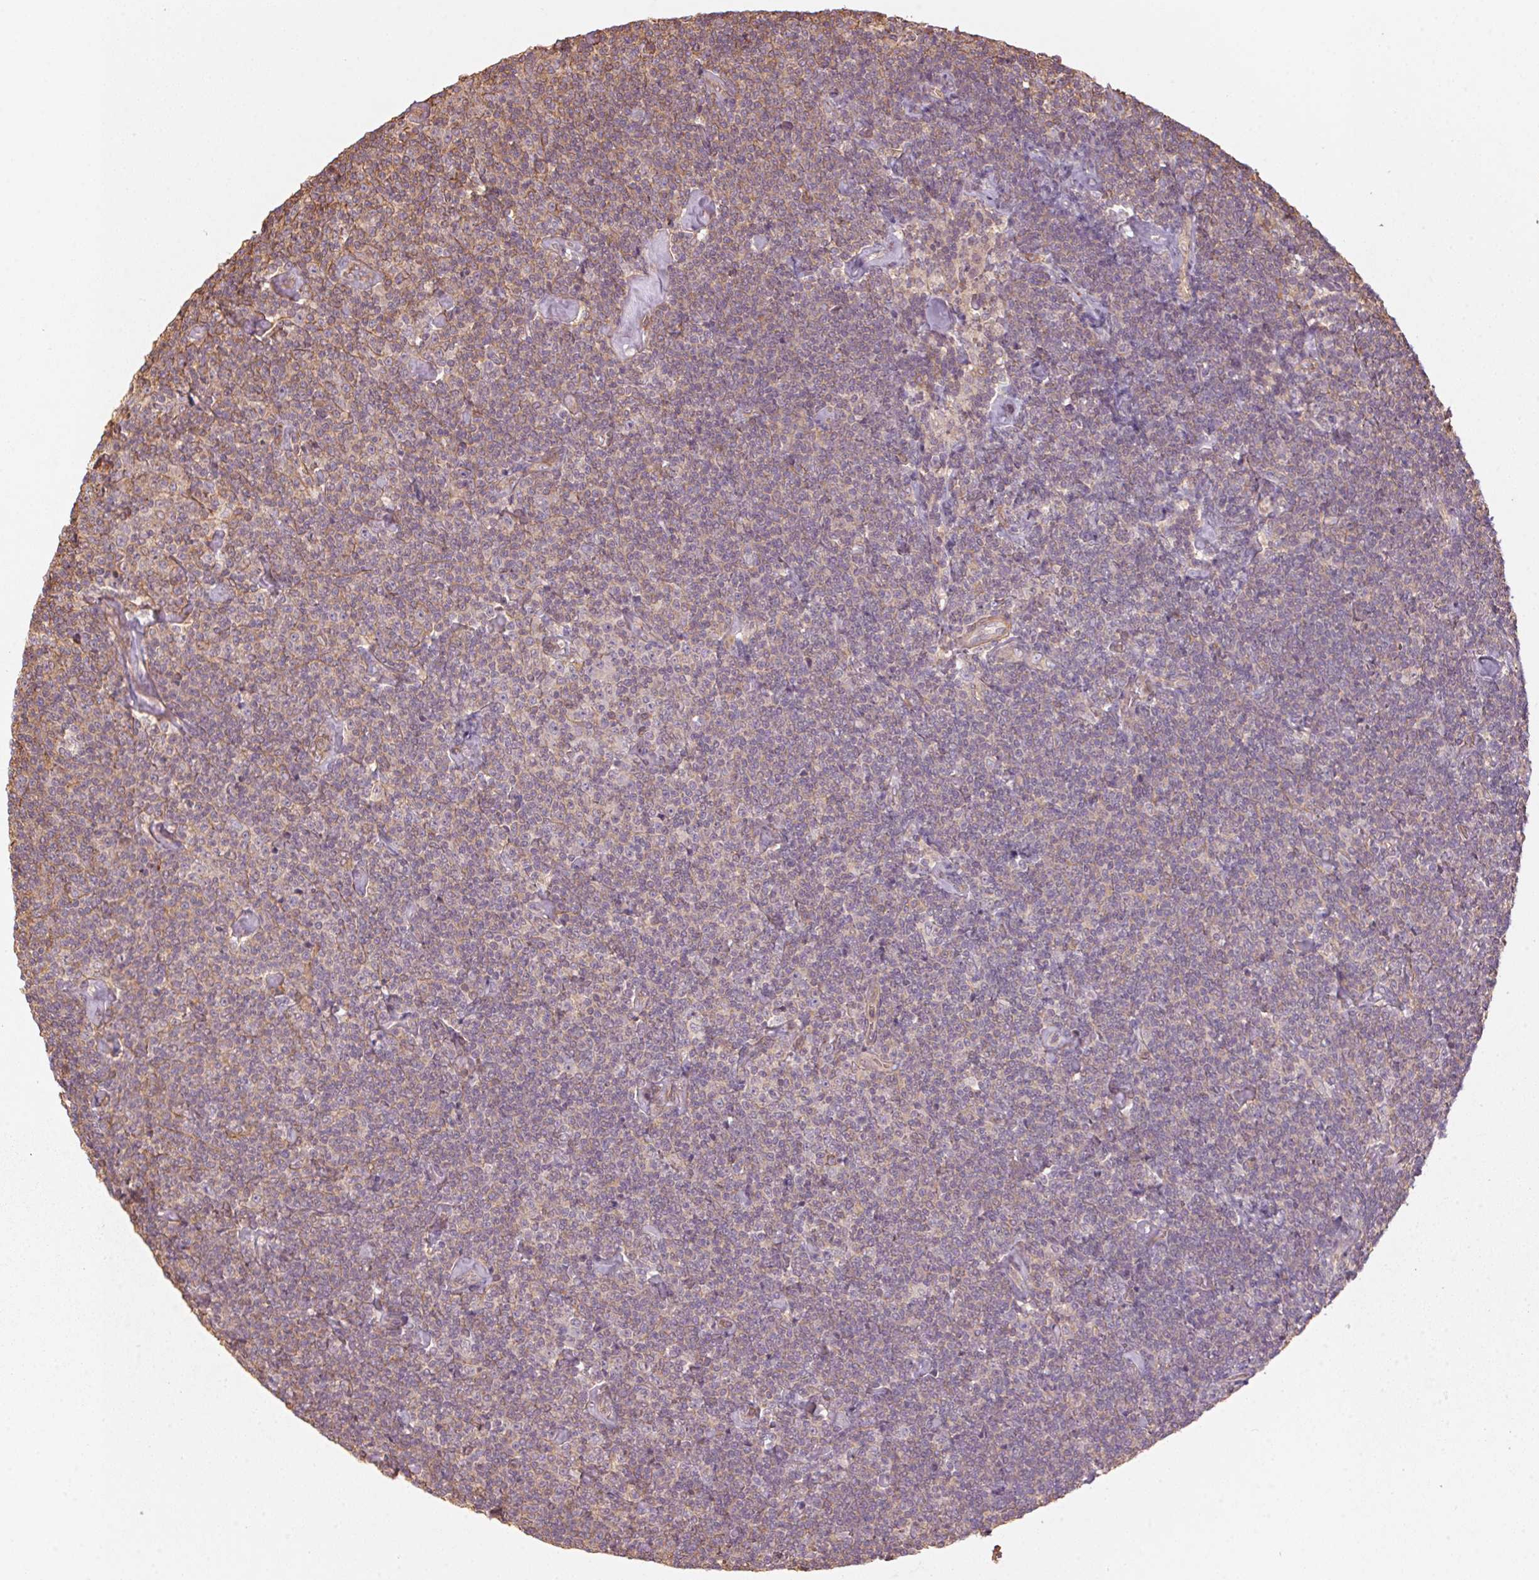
{"staining": {"intensity": "weak", "quantity": "<25%", "location": "cytoplasmic/membranous"}, "tissue": "lymphoma", "cell_type": "Tumor cells", "image_type": "cancer", "snomed": [{"axis": "morphology", "description": "Malignant lymphoma, non-Hodgkin's type, Low grade"}, {"axis": "topography", "description": "Lymph node"}], "caption": "This photomicrograph is of low-grade malignant lymphoma, non-Hodgkin's type stained with IHC to label a protein in brown with the nuclei are counter-stained blue. There is no expression in tumor cells.", "gene": "QDPR", "patient": {"sex": "male", "age": 81}}